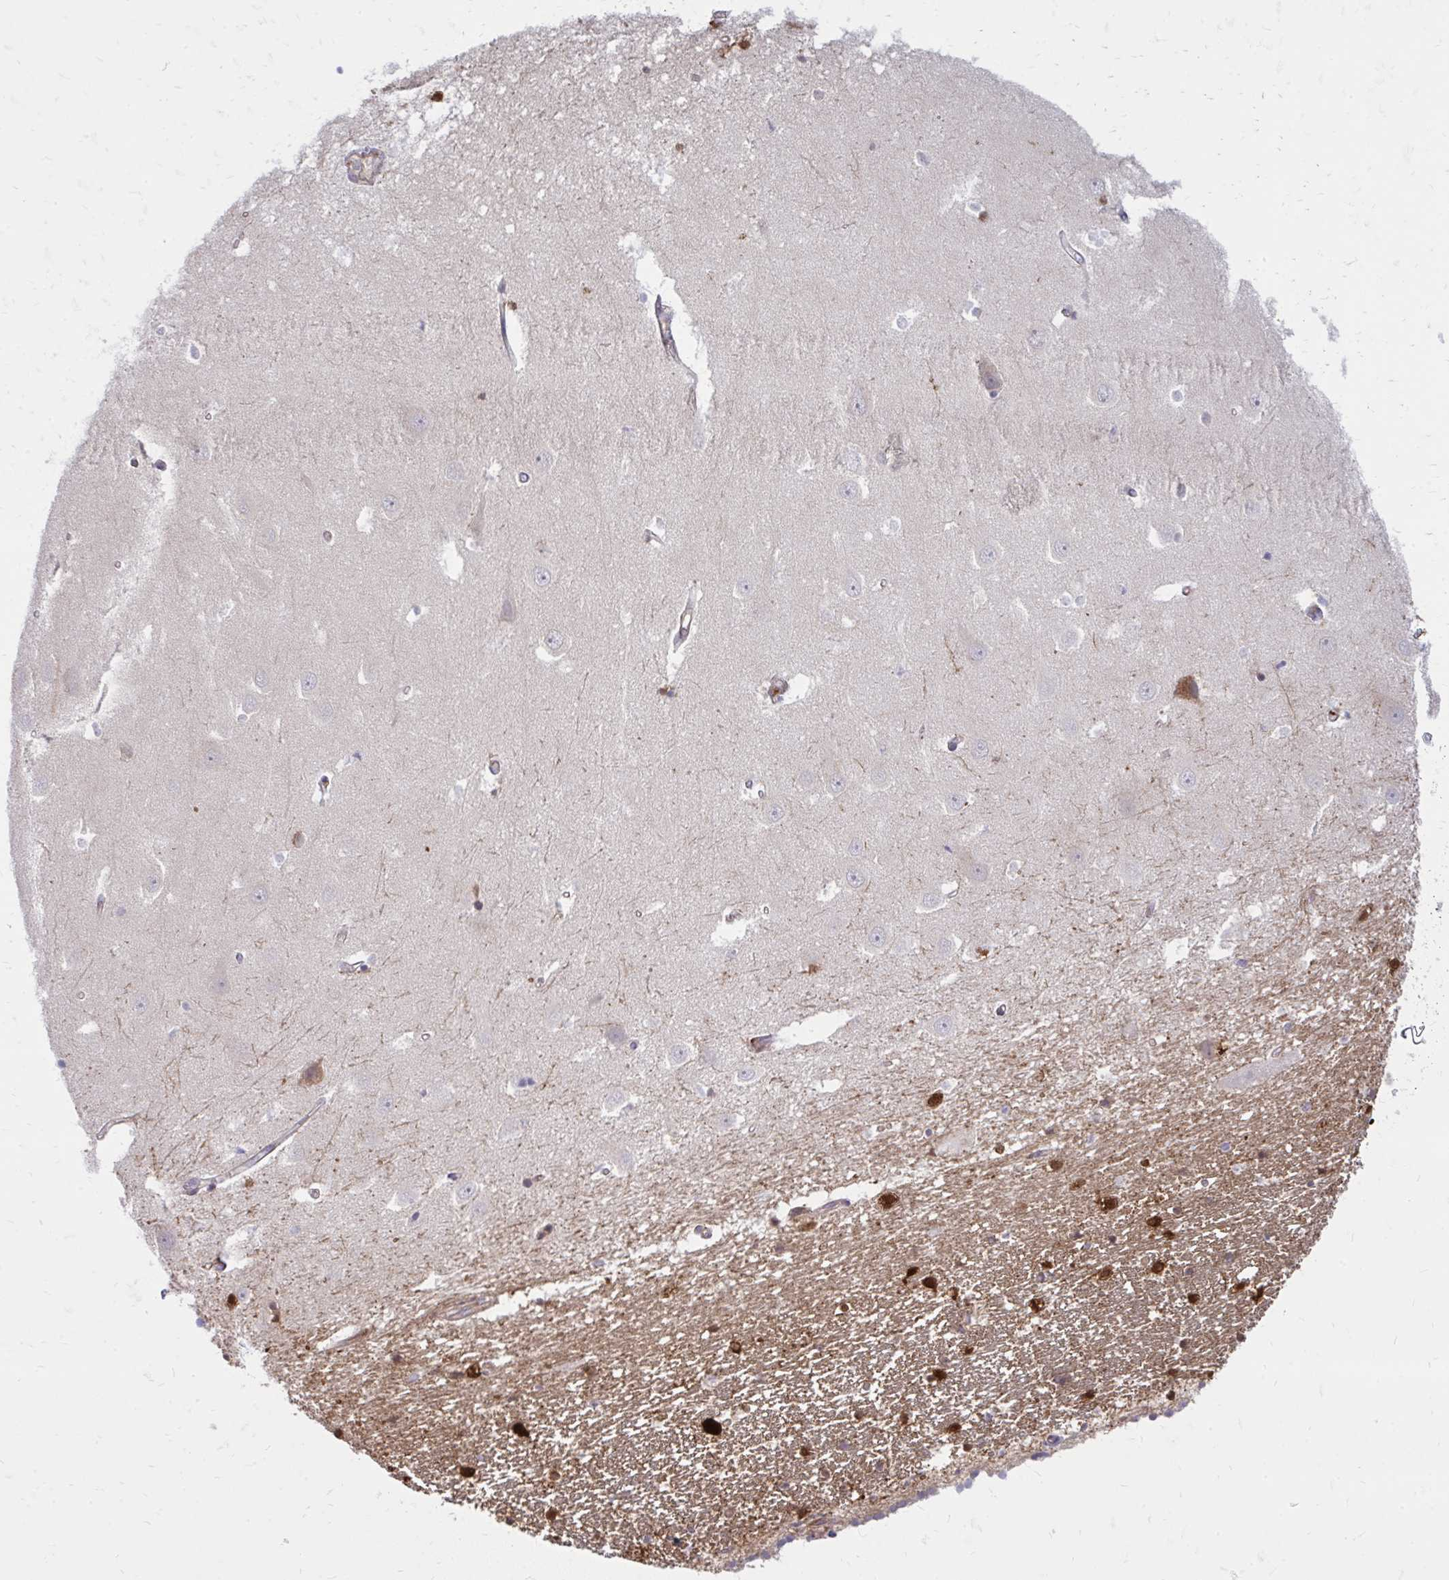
{"staining": {"intensity": "negative", "quantity": "none", "location": "none"}, "tissue": "hippocampus", "cell_type": "Glial cells", "image_type": "normal", "snomed": [{"axis": "morphology", "description": "Normal tissue, NOS"}, {"axis": "topography", "description": "Hippocampus"}], "caption": "DAB immunohistochemical staining of normal hippocampus exhibits no significant expression in glial cells.", "gene": "ASAP1", "patient": {"sex": "male", "age": 63}}